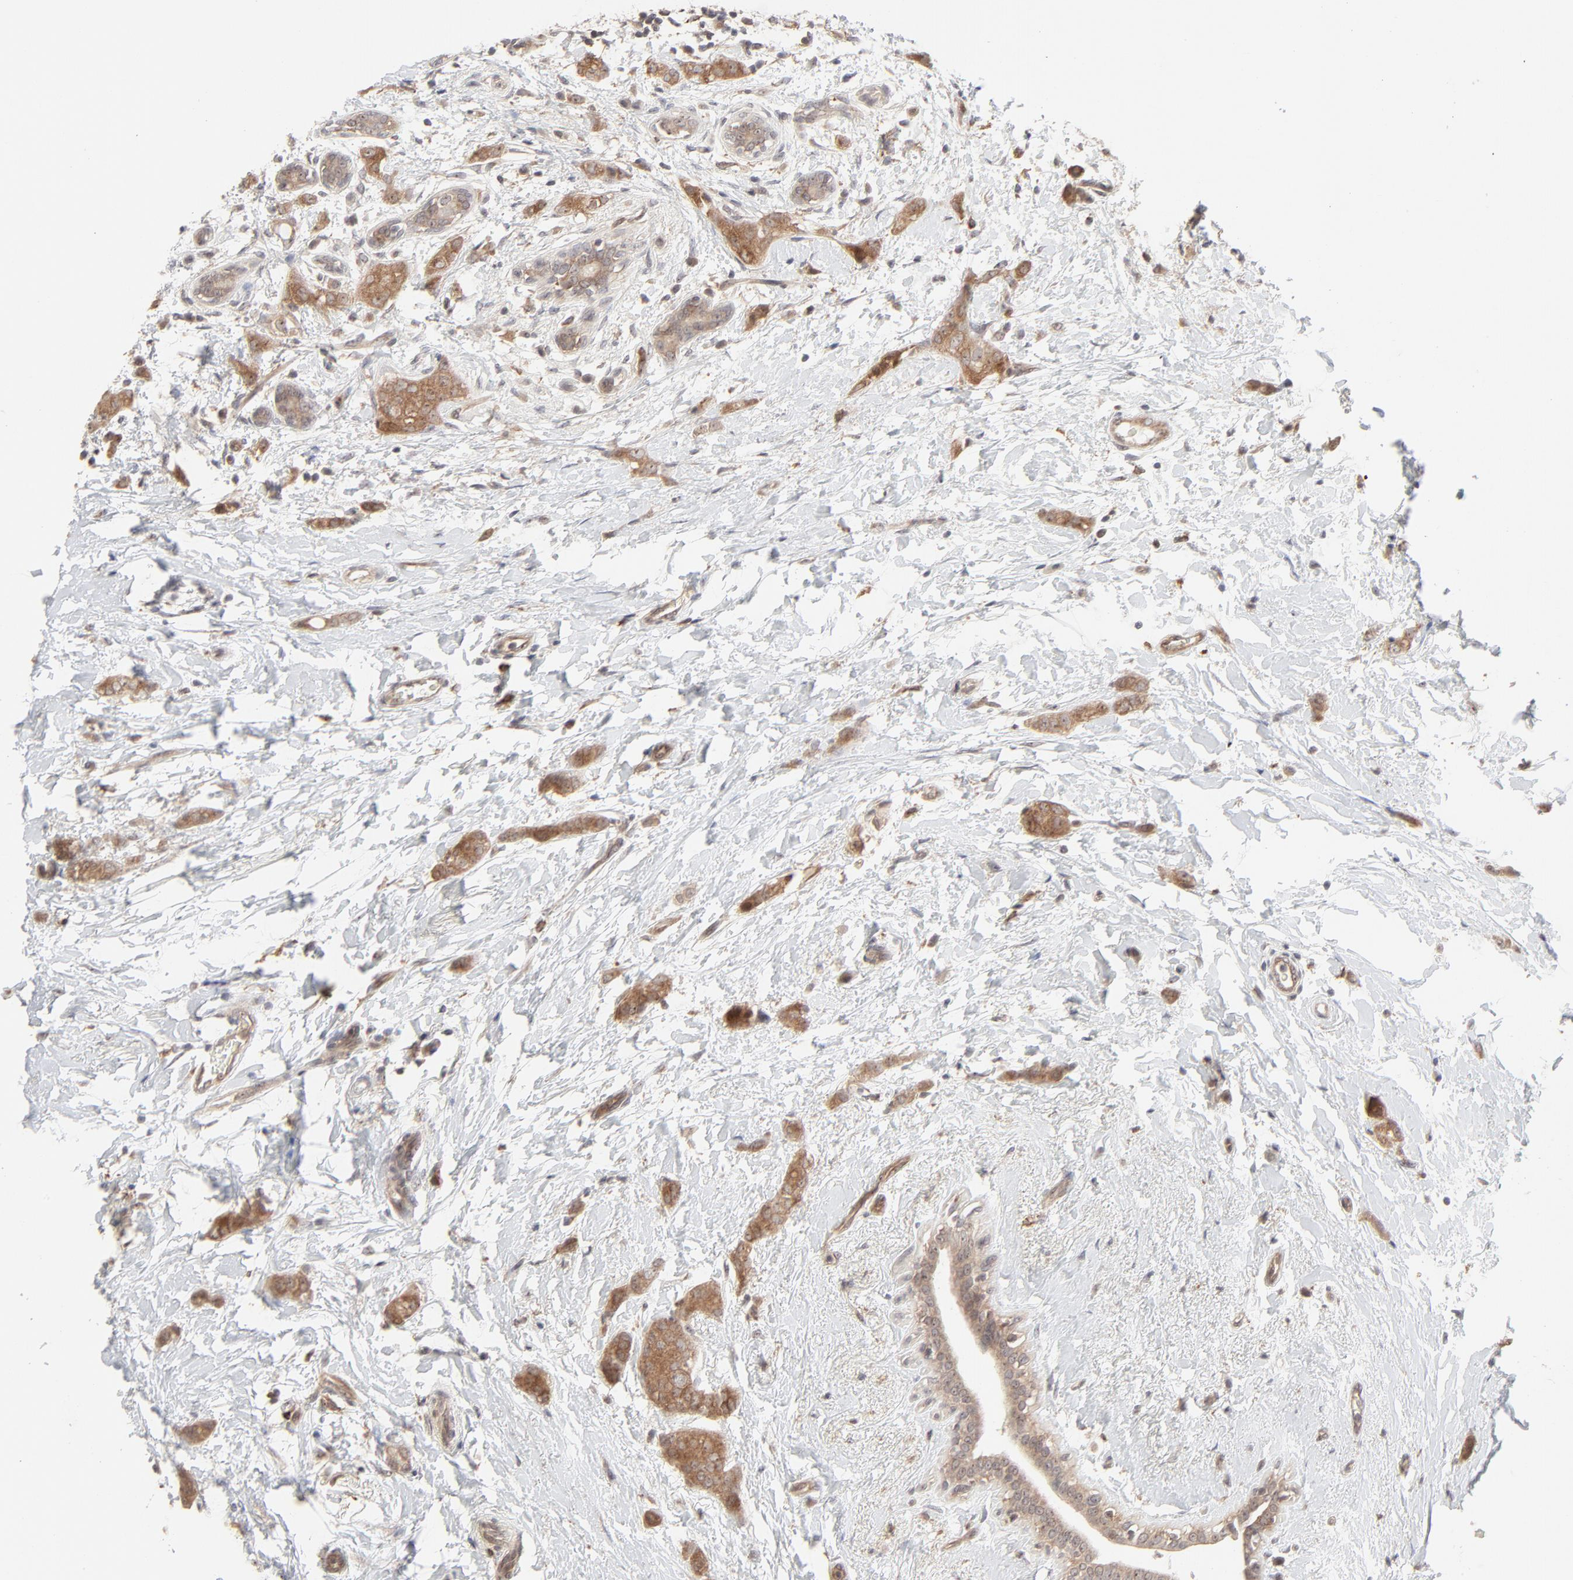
{"staining": {"intensity": "moderate", "quantity": ">75%", "location": "cytoplasmic/membranous"}, "tissue": "breast cancer", "cell_type": "Tumor cells", "image_type": "cancer", "snomed": [{"axis": "morphology", "description": "Lobular carcinoma"}, {"axis": "topography", "description": "Breast"}], "caption": "DAB immunohistochemical staining of human breast lobular carcinoma exhibits moderate cytoplasmic/membranous protein positivity in about >75% of tumor cells.", "gene": "RAB5C", "patient": {"sex": "female", "age": 55}}